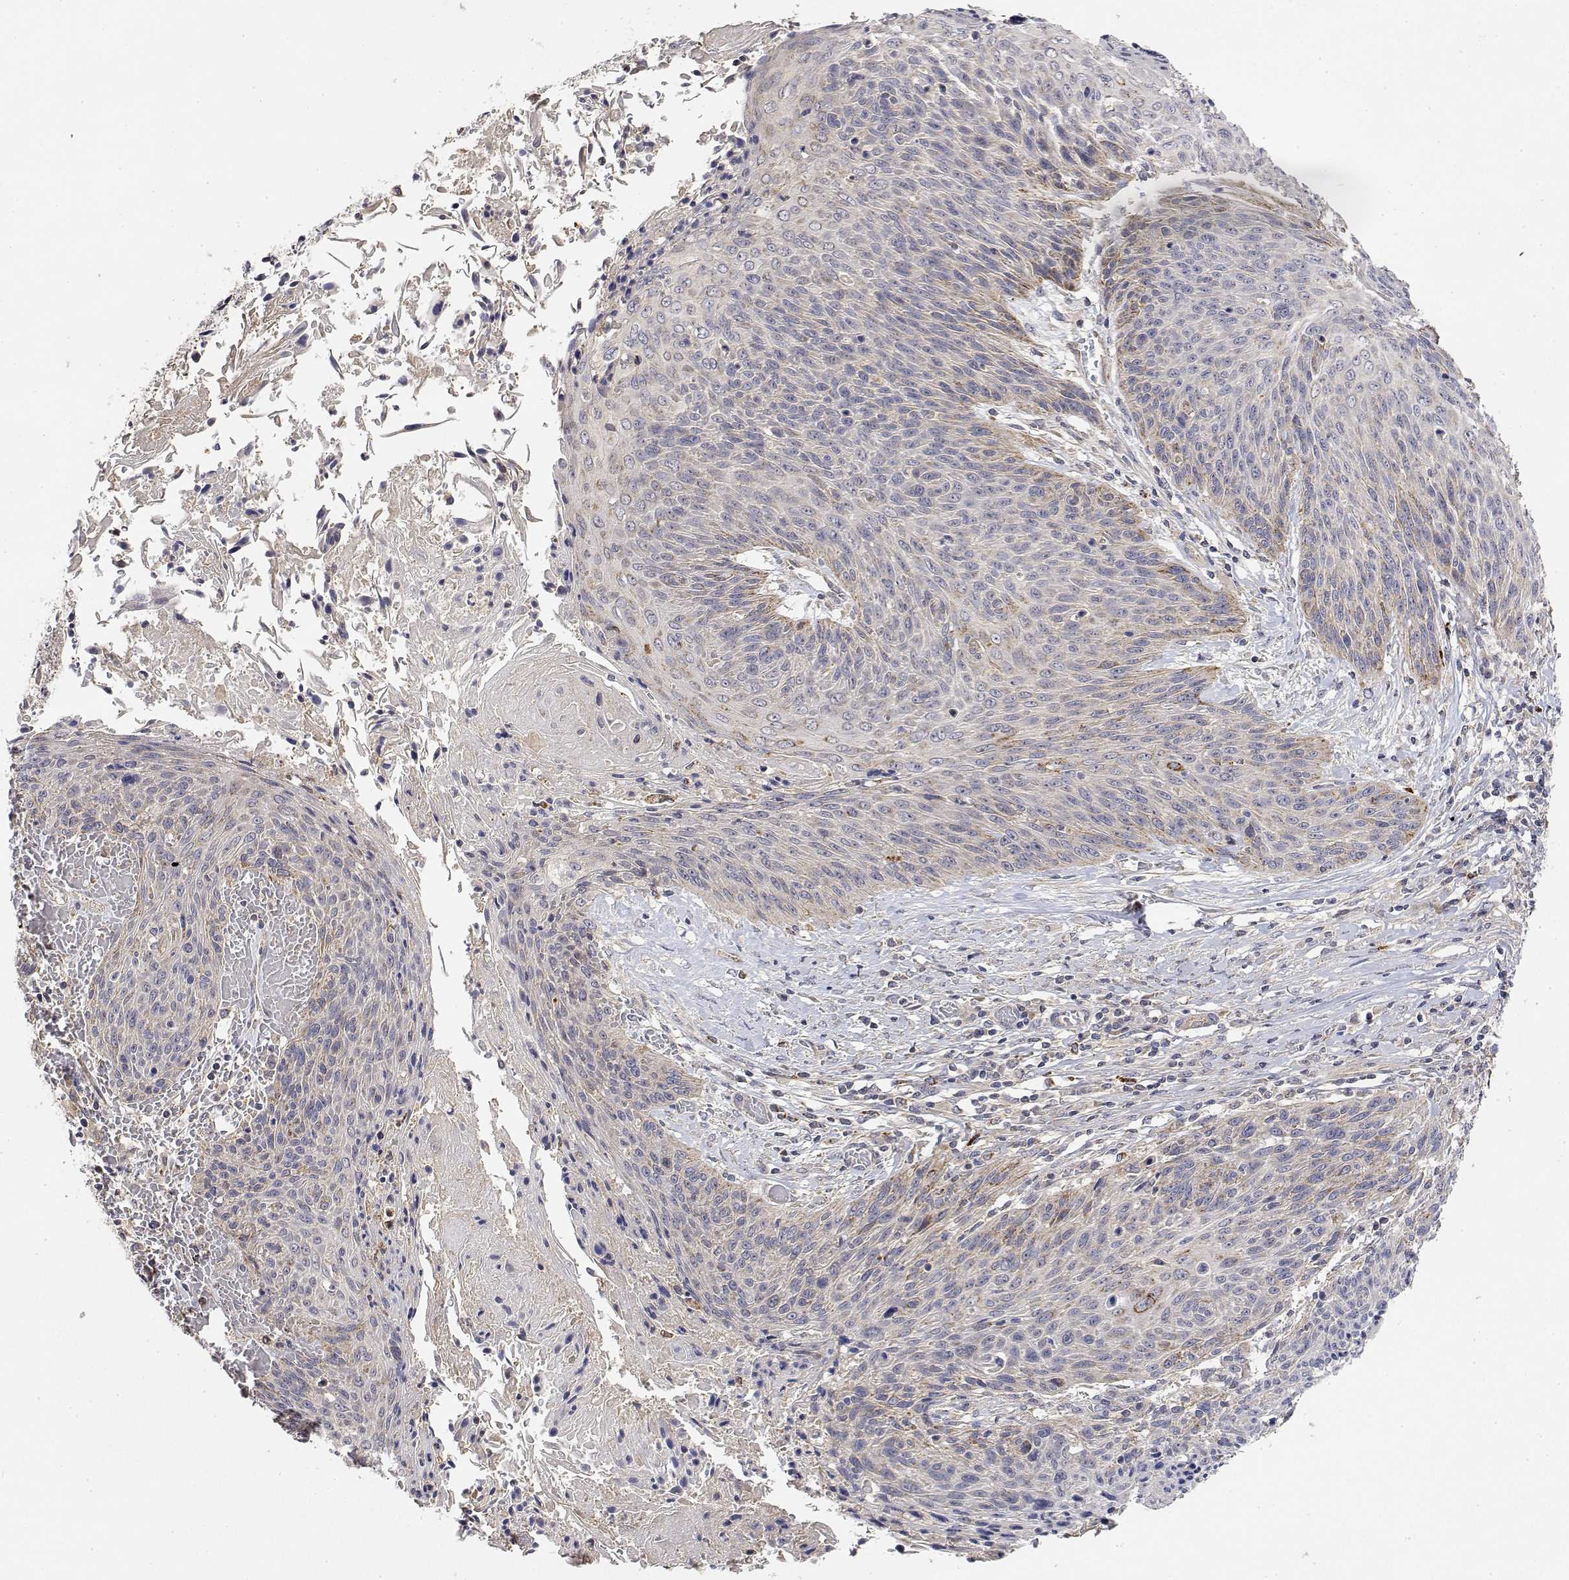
{"staining": {"intensity": "negative", "quantity": "none", "location": "none"}, "tissue": "cervical cancer", "cell_type": "Tumor cells", "image_type": "cancer", "snomed": [{"axis": "morphology", "description": "Squamous cell carcinoma, NOS"}, {"axis": "topography", "description": "Cervix"}], "caption": "The photomicrograph demonstrates no significant staining in tumor cells of cervical cancer (squamous cell carcinoma).", "gene": "LONRF3", "patient": {"sex": "female", "age": 45}}